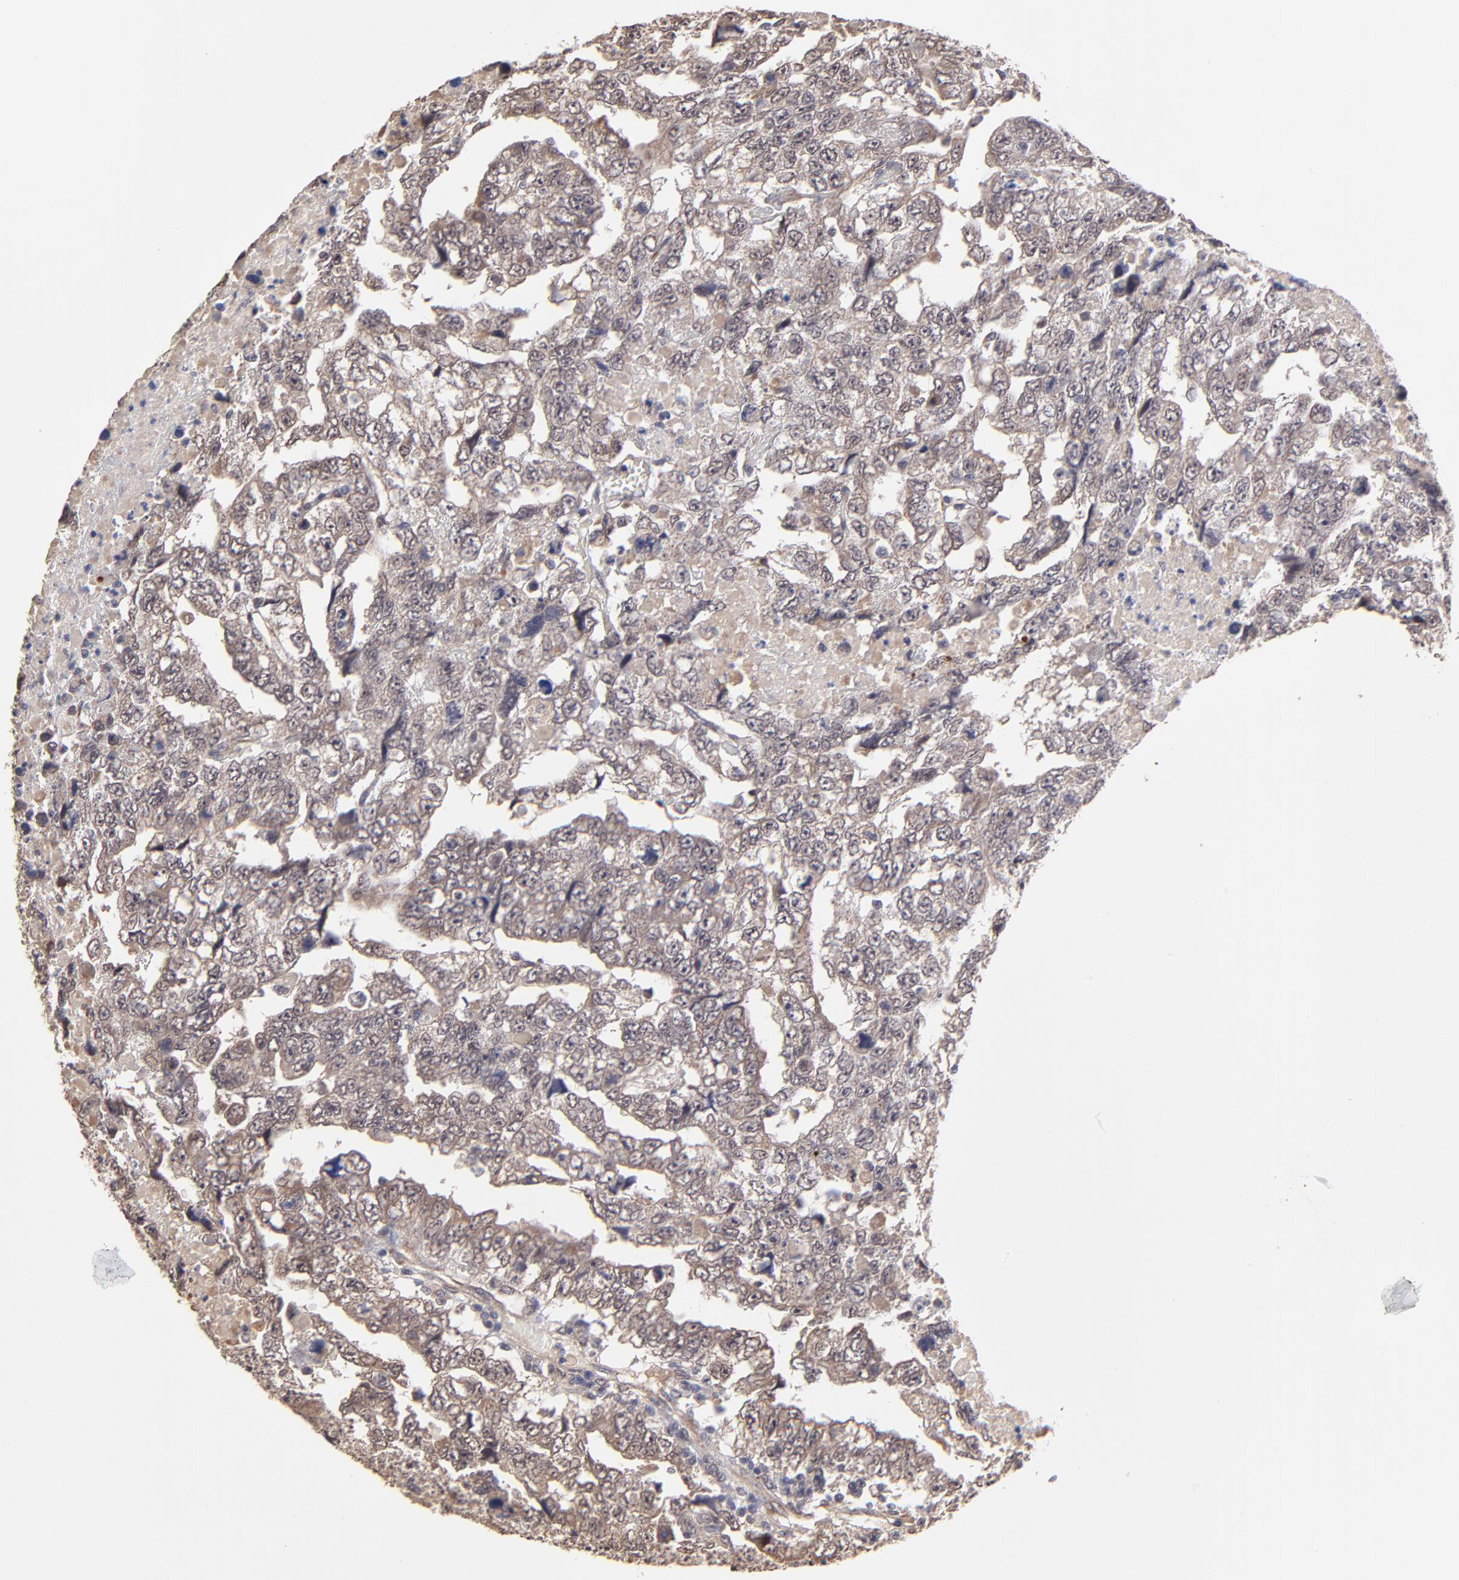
{"staining": {"intensity": "weak", "quantity": ">75%", "location": "cytoplasmic/membranous"}, "tissue": "testis cancer", "cell_type": "Tumor cells", "image_type": "cancer", "snomed": [{"axis": "morphology", "description": "Carcinoma, Embryonal, NOS"}, {"axis": "topography", "description": "Testis"}], "caption": "Immunohistochemistry photomicrograph of neoplastic tissue: testis embryonal carcinoma stained using IHC reveals low levels of weak protein expression localized specifically in the cytoplasmic/membranous of tumor cells, appearing as a cytoplasmic/membranous brown color.", "gene": "CHL1", "patient": {"sex": "male", "age": 36}}